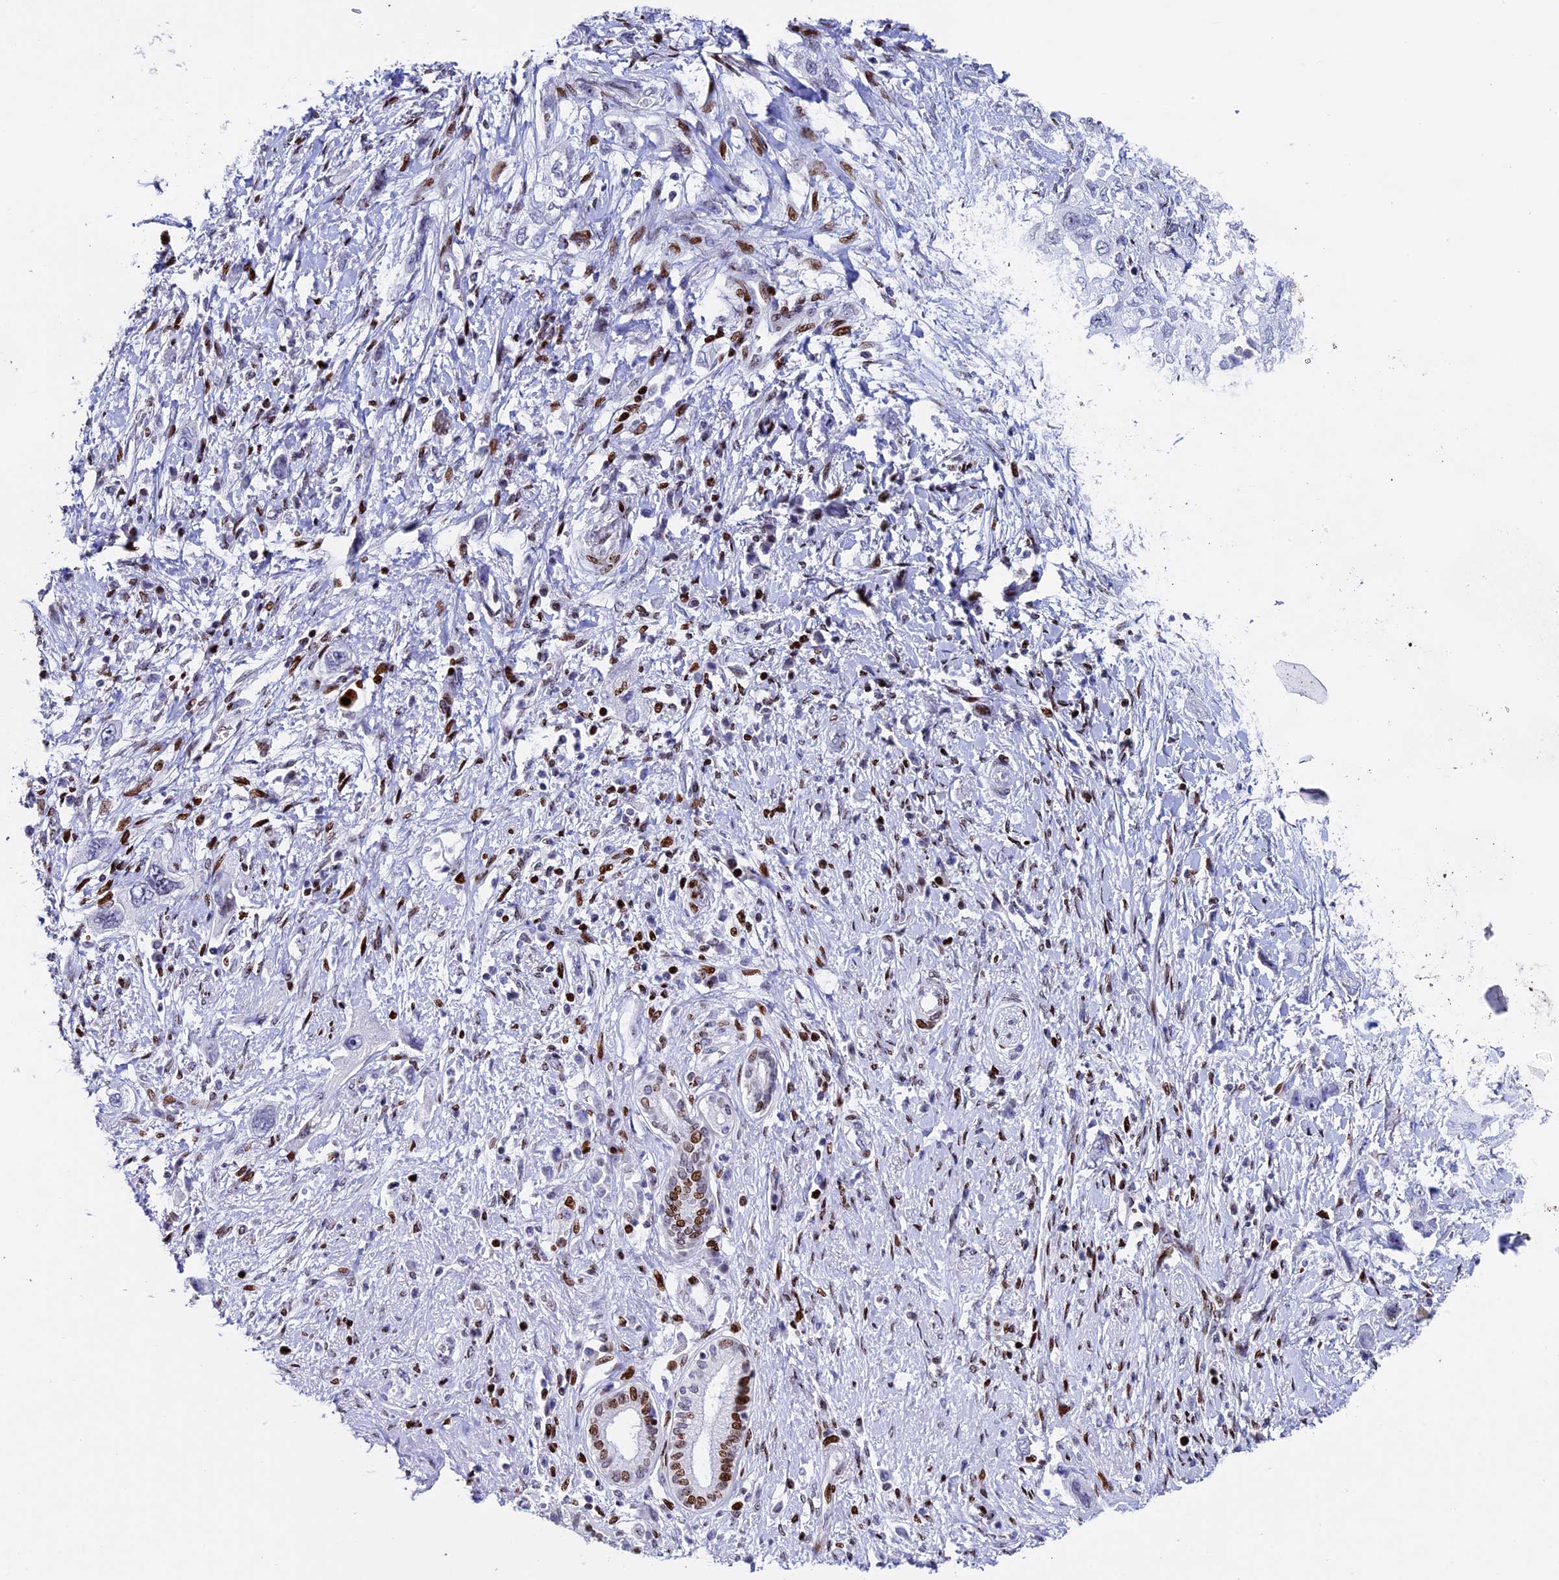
{"staining": {"intensity": "negative", "quantity": "none", "location": "none"}, "tissue": "pancreatic cancer", "cell_type": "Tumor cells", "image_type": "cancer", "snomed": [{"axis": "morphology", "description": "Adenocarcinoma, NOS"}, {"axis": "topography", "description": "Pancreas"}], "caption": "The image displays no significant positivity in tumor cells of pancreatic cancer (adenocarcinoma).", "gene": "BTBD3", "patient": {"sex": "female", "age": 73}}